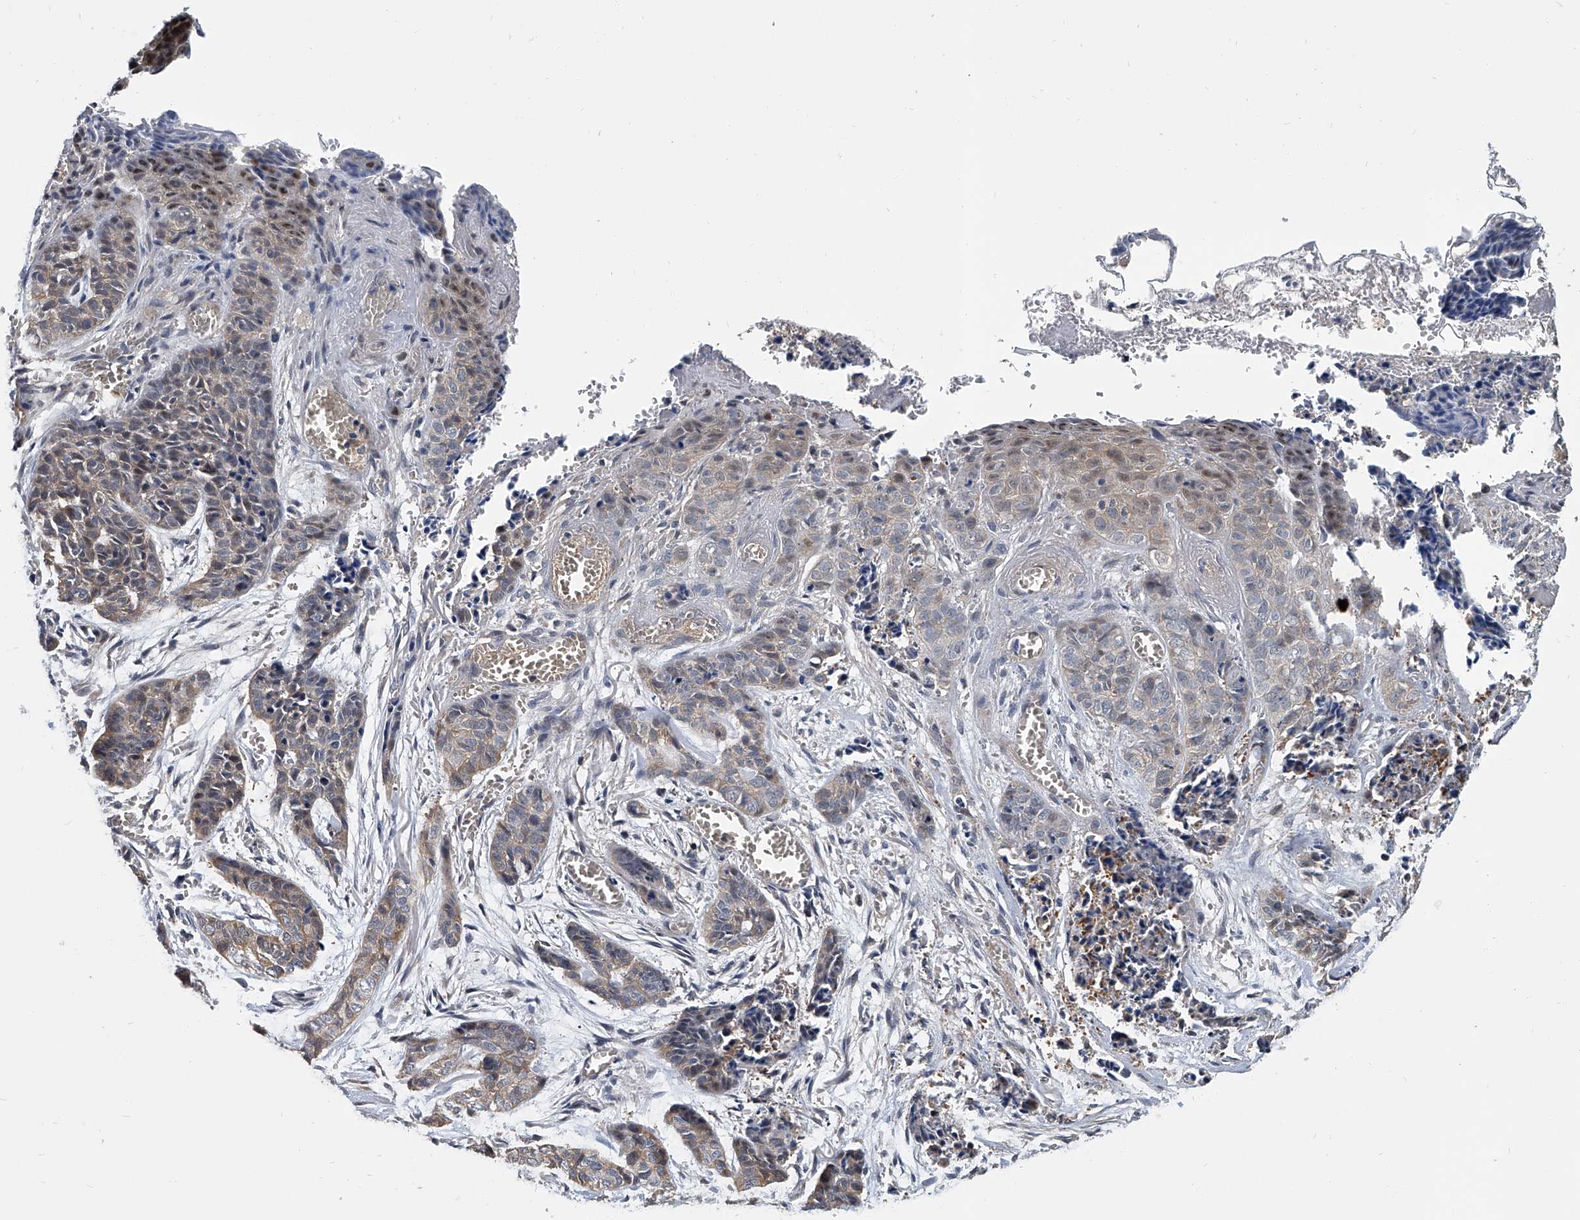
{"staining": {"intensity": "weak", "quantity": "25%-75%", "location": "cytoplasmic/membranous,nuclear"}, "tissue": "skin cancer", "cell_type": "Tumor cells", "image_type": "cancer", "snomed": [{"axis": "morphology", "description": "Basal cell carcinoma"}, {"axis": "topography", "description": "Skin"}], "caption": "Skin cancer (basal cell carcinoma) stained with a brown dye demonstrates weak cytoplasmic/membranous and nuclear positive staining in about 25%-75% of tumor cells.", "gene": "CD200", "patient": {"sex": "female", "age": 64}}